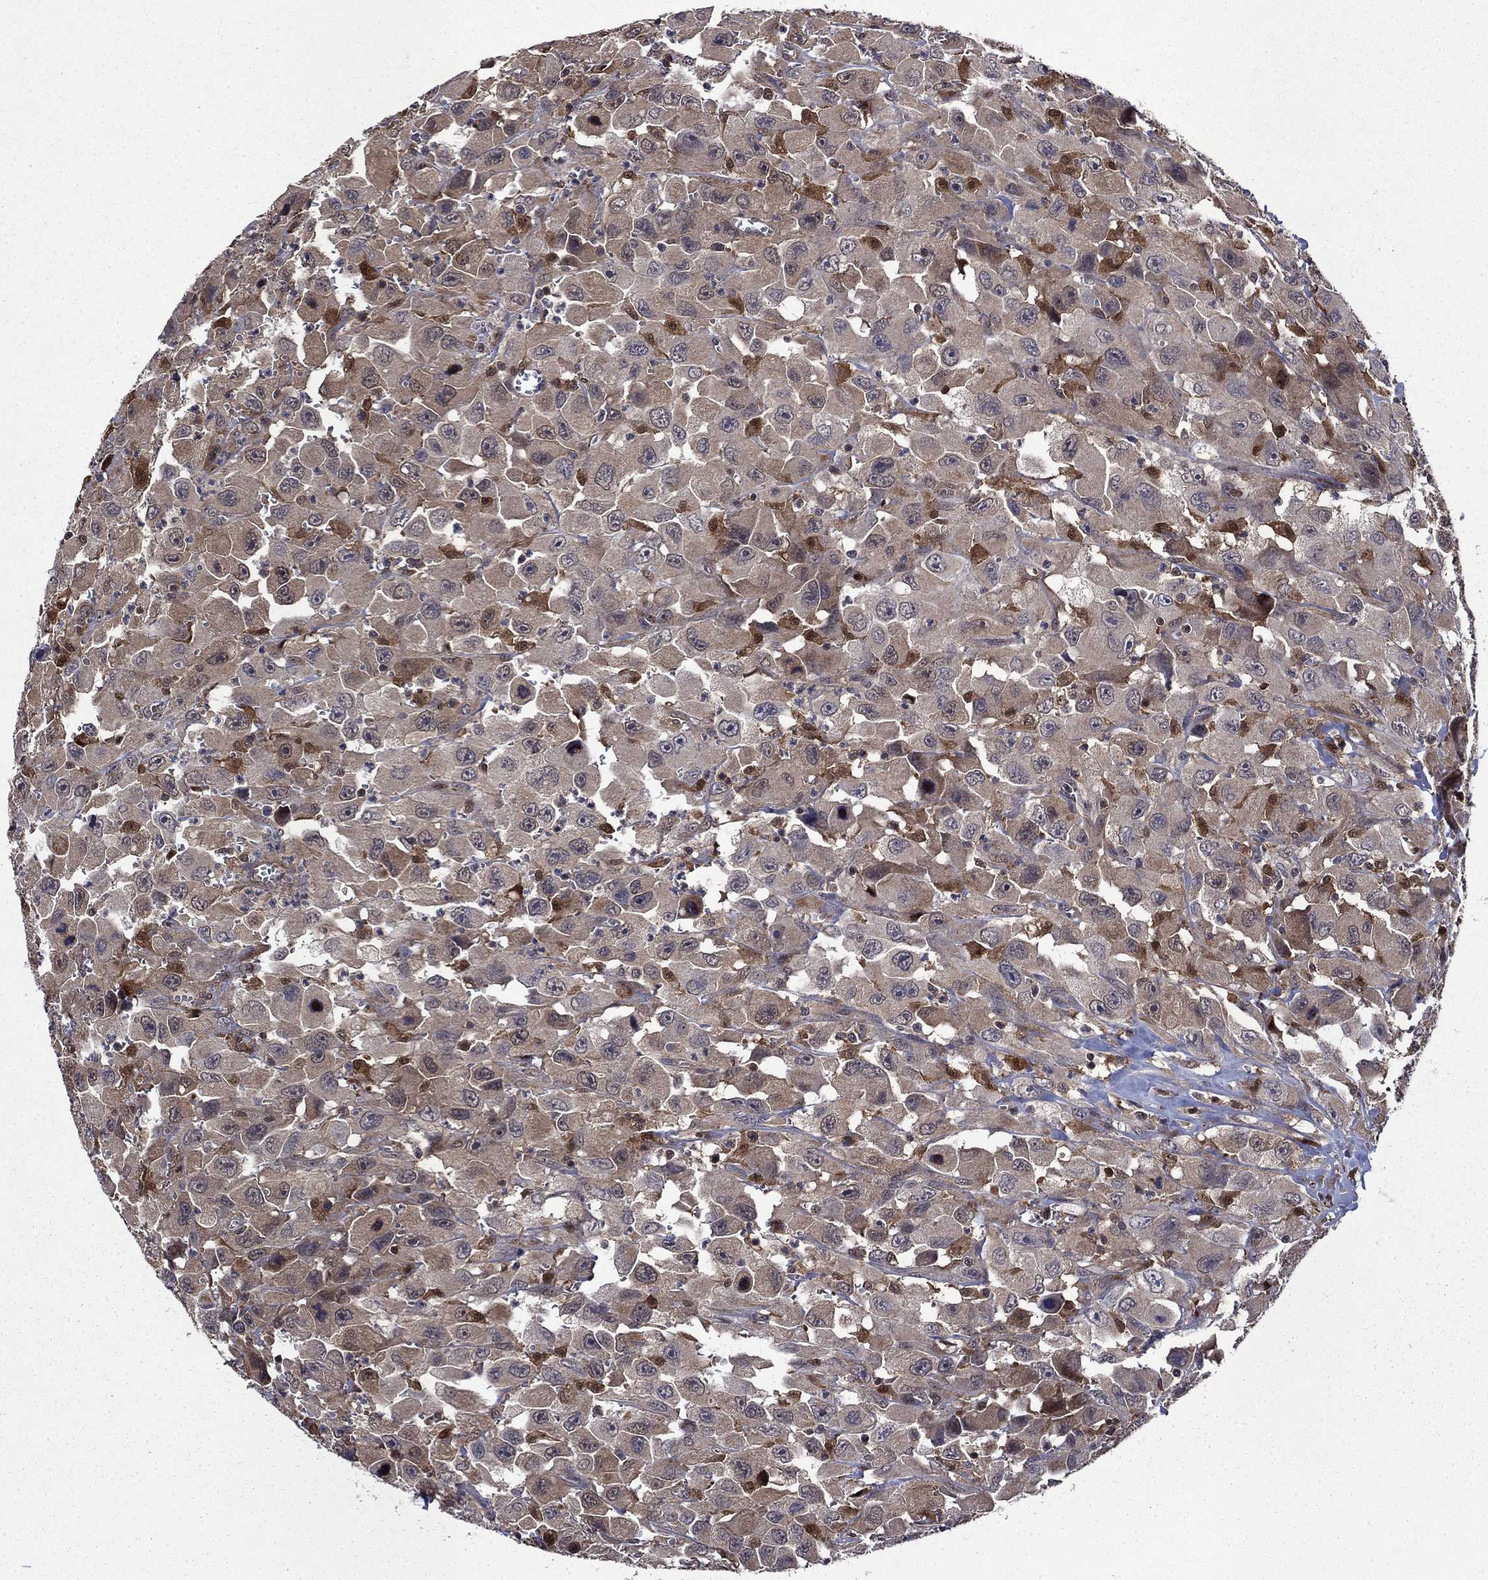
{"staining": {"intensity": "moderate", "quantity": "<25%", "location": "cytoplasmic/membranous"}, "tissue": "head and neck cancer", "cell_type": "Tumor cells", "image_type": "cancer", "snomed": [{"axis": "morphology", "description": "Squamous cell carcinoma, NOS"}, {"axis": "morphology", "description": "Squamous cell carcinoma, metastatic, NOS"}, {"axis": "topography", "description": "Oral tissue"}, {"axis": "topography", "description": "Head-Neck"}], "caption": "Brown immunohistochemical staining in human head and neck cancer (metastatic squamous cell carcinoma) displays moderate cytoplasmic/membranous staining in about <25% of tumor cells.", "gene": "TPMT", "patient": {"sex": "female", "age": 85}}